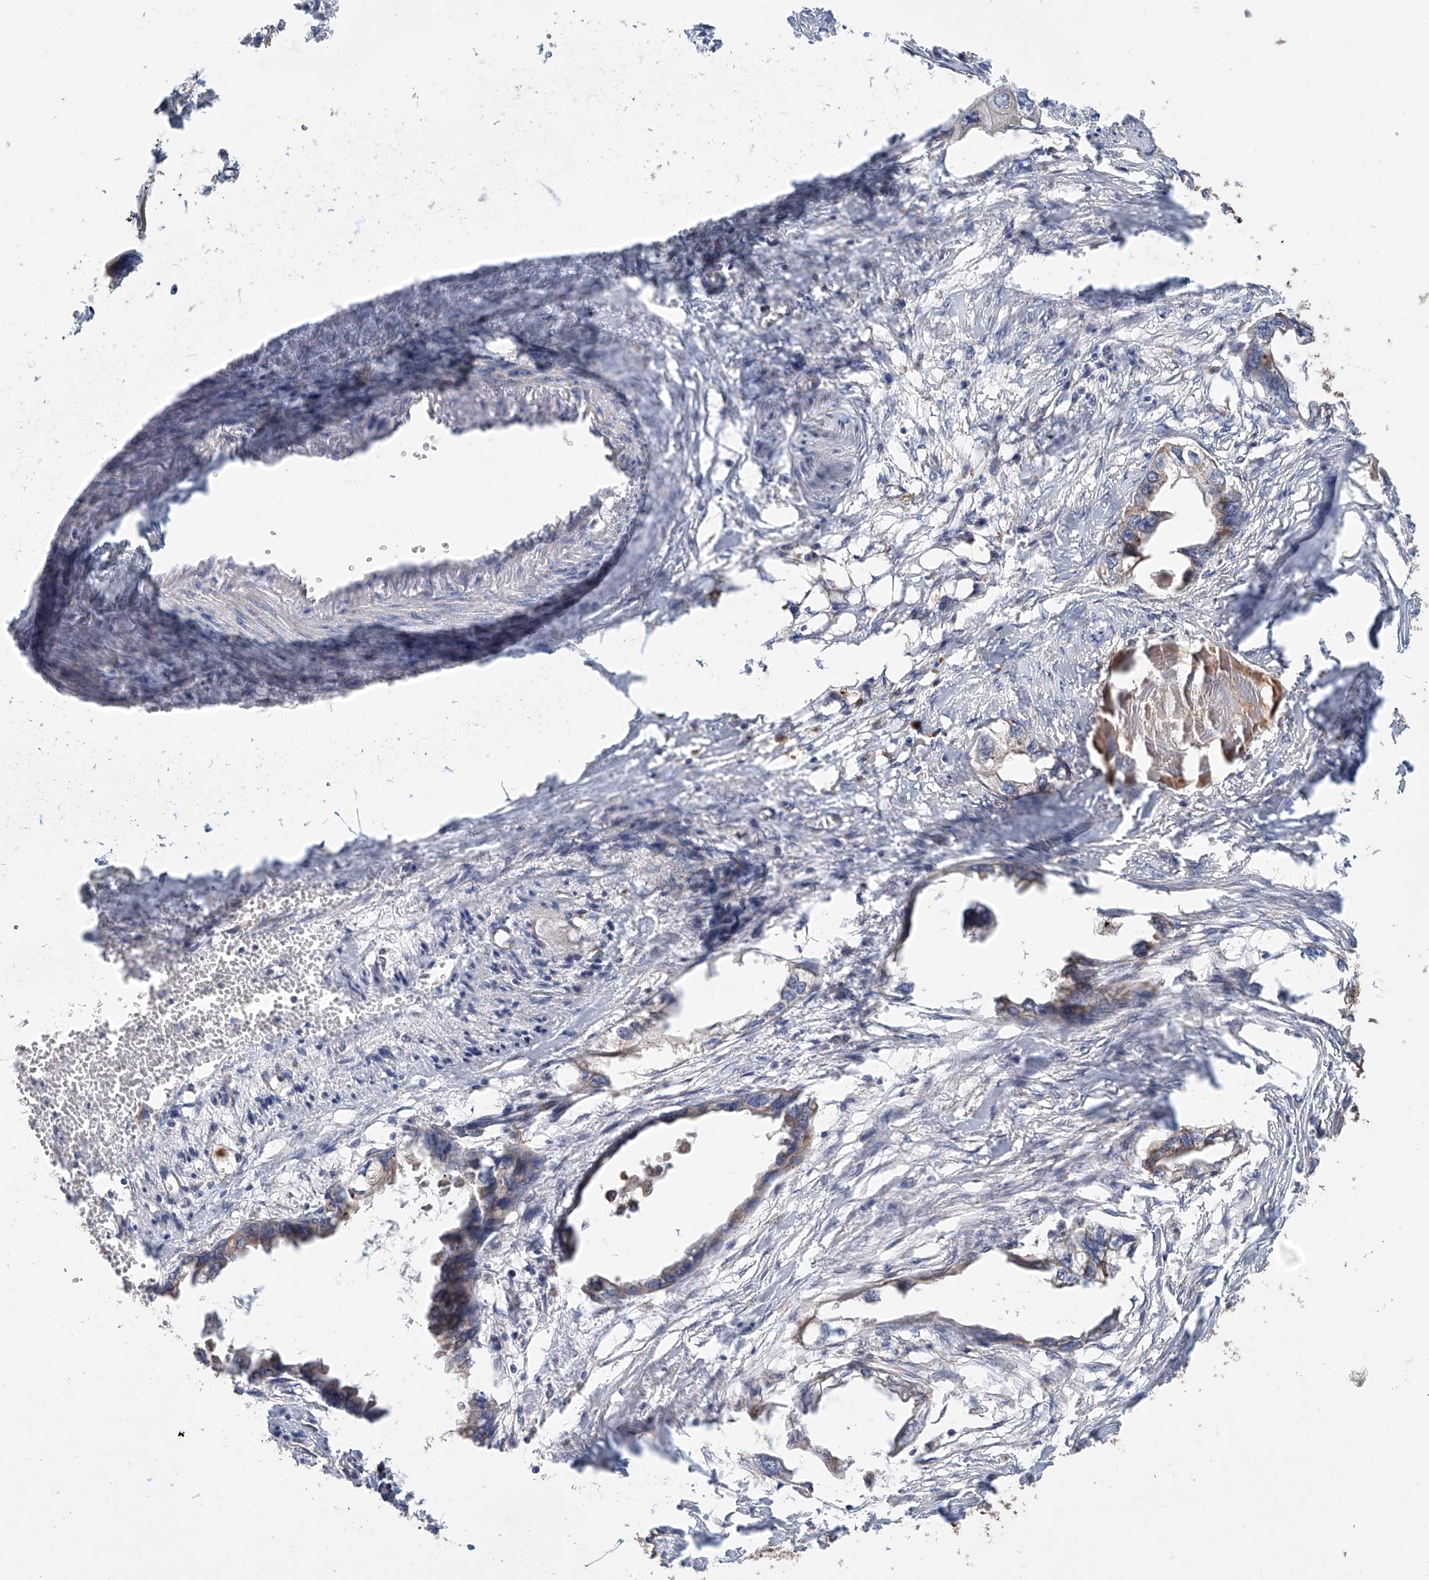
{"staining": {"intensity": "weak", "quantity": "<25%", "location": "cytoplasmic/membranous"}, "tissue": "endometrial cancer", "cell_type": "Tumor cells", "image_type": "cancer", "snomed": [{"axis": "morphology", "description": "Adenocarcinoma, NOS"}, {"axis": "morphology", "description": "Adenocarcinoma, metastatic, NOS"}, {"axis": "topography", "description": "Adipose tissue"}, {"axis": "topography", "description": "Endometrium"}], "caption": "Tumor cells show no significant staining in adenocarcinoma (endometrial).", "gene": "HGSNAT", "patient": {"sex": "female", "age": 67}}